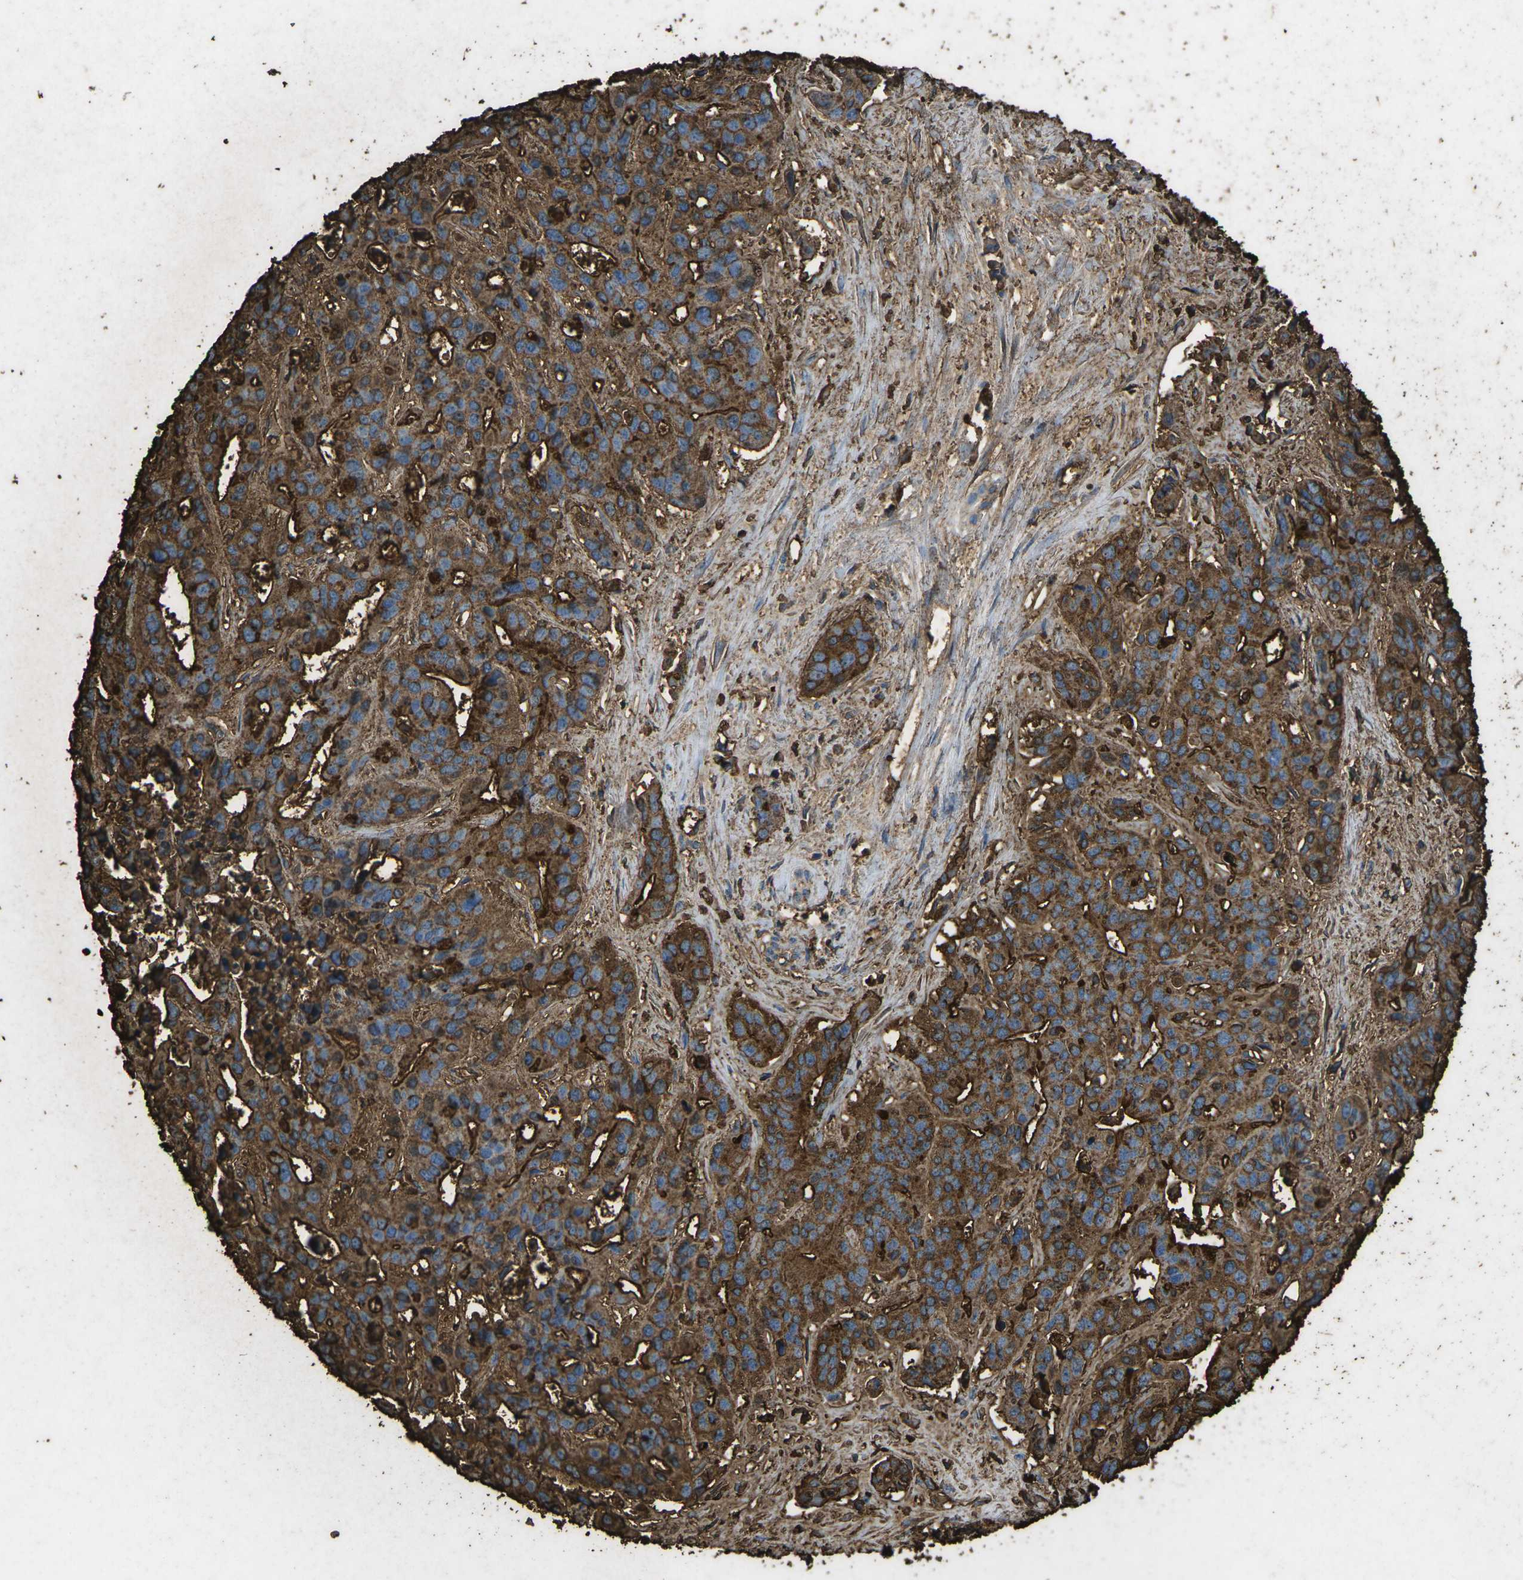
{"staining": {"intensity": "strong", "quantity": ">75%", "location": "cytoplasmic/membranous"}, "tissue": "liver cancer", "cell_type": "Tumor cells", "image_type": "cancer", "snomed": [{"axis": "morphology", "description": "Cholangiocarcinoma"}, {"axis": "topography", "description": "Liver"}], "caption": "Immunohistochemical staining of liver cancer shows high levels of strong cytoplasmic/membranous staining in approximately >75% of tumor cells.", "gene": "CTAGE1", "patient": {"sex": "female", "age": 65}}